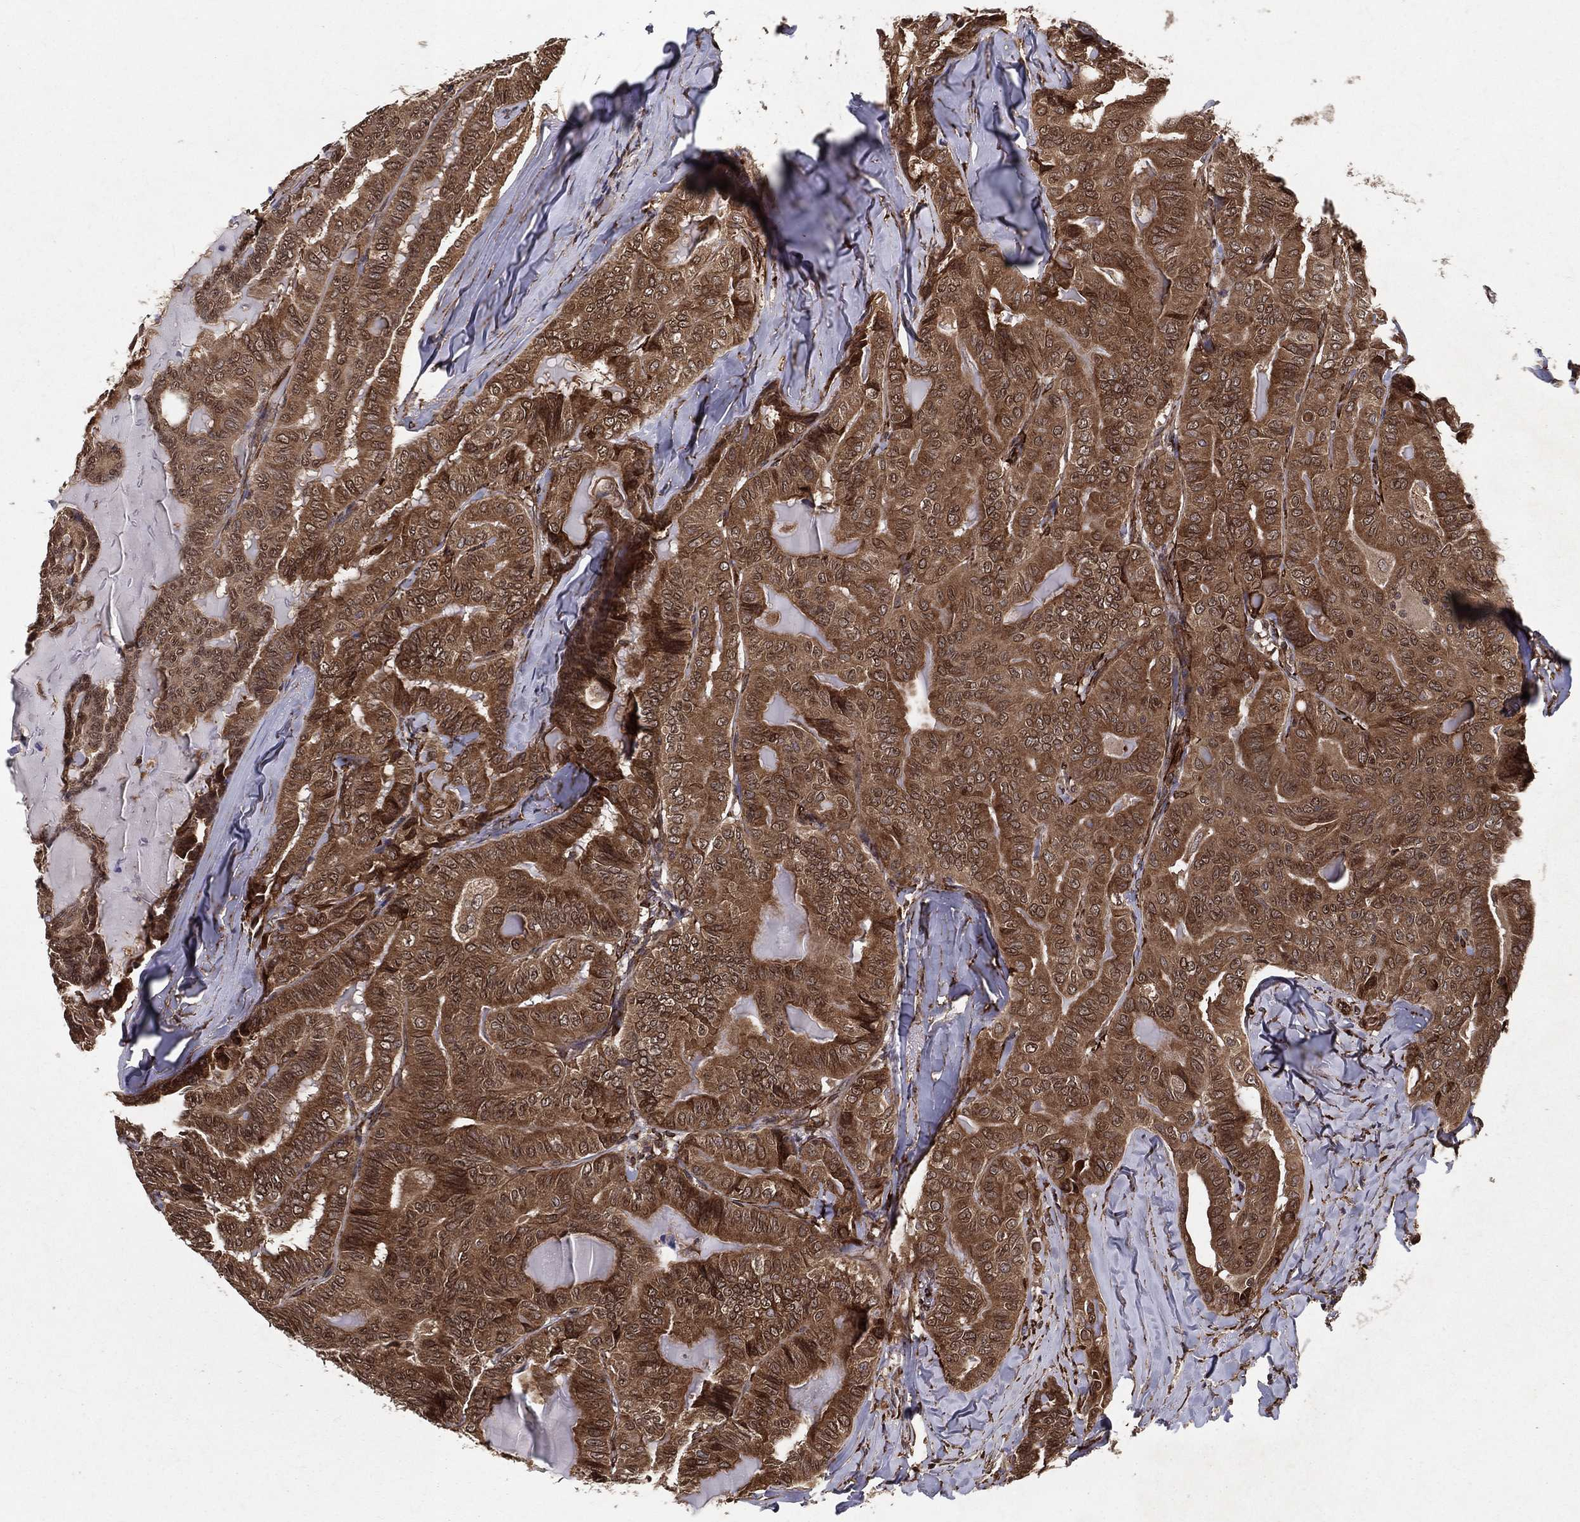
{"staining": {"intensity": "moderate", "quantity": ">75%", "location": "cytoplasmic/membranous"}, "tissue": "thyroid cancer", "cell_type": "Tumor cells", "image_type": "cancer", "snomed": [{"axis": "morphology", "description": "Papillary adenocarcinoma, NOS"}, {"axis": "topography", "description": "Thyroid gland"}], "caption": "Moderate cytoplasmic/membranous expression for a protein is seen in about >75% of tumor cells of thyroid papillary adenocarcinoma using immunohistochemistry (IHC).", "gene": "CERS2", "patient": {"sex": "female", "age": 68}}